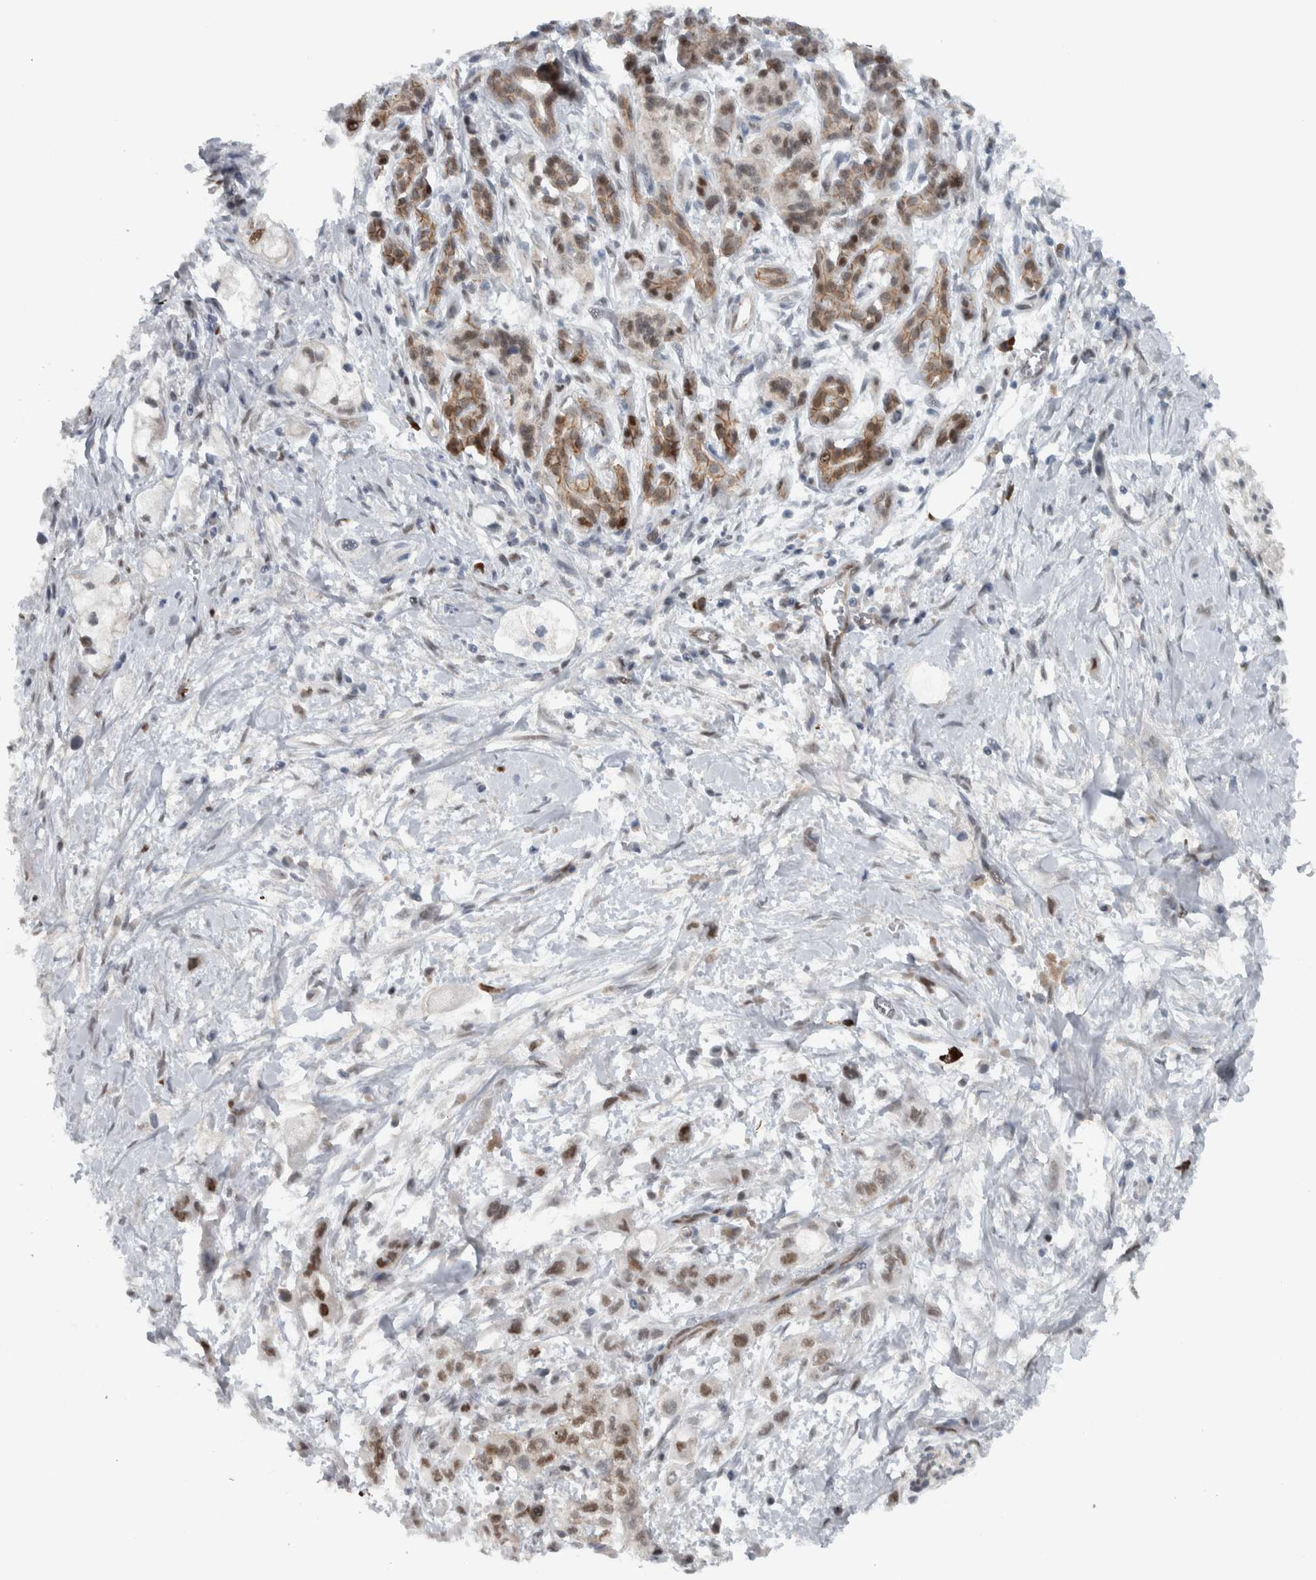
{"staining": {"intensity": "moderate", "quantity": "<25%", "location": "nuclear"}, "tissue": "pancreatic cancer", "cell_type": "Tumor cells", "image_type": "cancer", "snomed": [{"axis": "morphology", "description": "Adenocarcinoma, NOS"}, {"axis": "topography", "description": "Pancreas"}], "caption": "Protein staining displays moderate nuclear staining in about <25% of tumor cells in adenocarcinoma (pancreatic).", "gene": "ADPRM", "patient": {"sex": "male", "age": 74}}